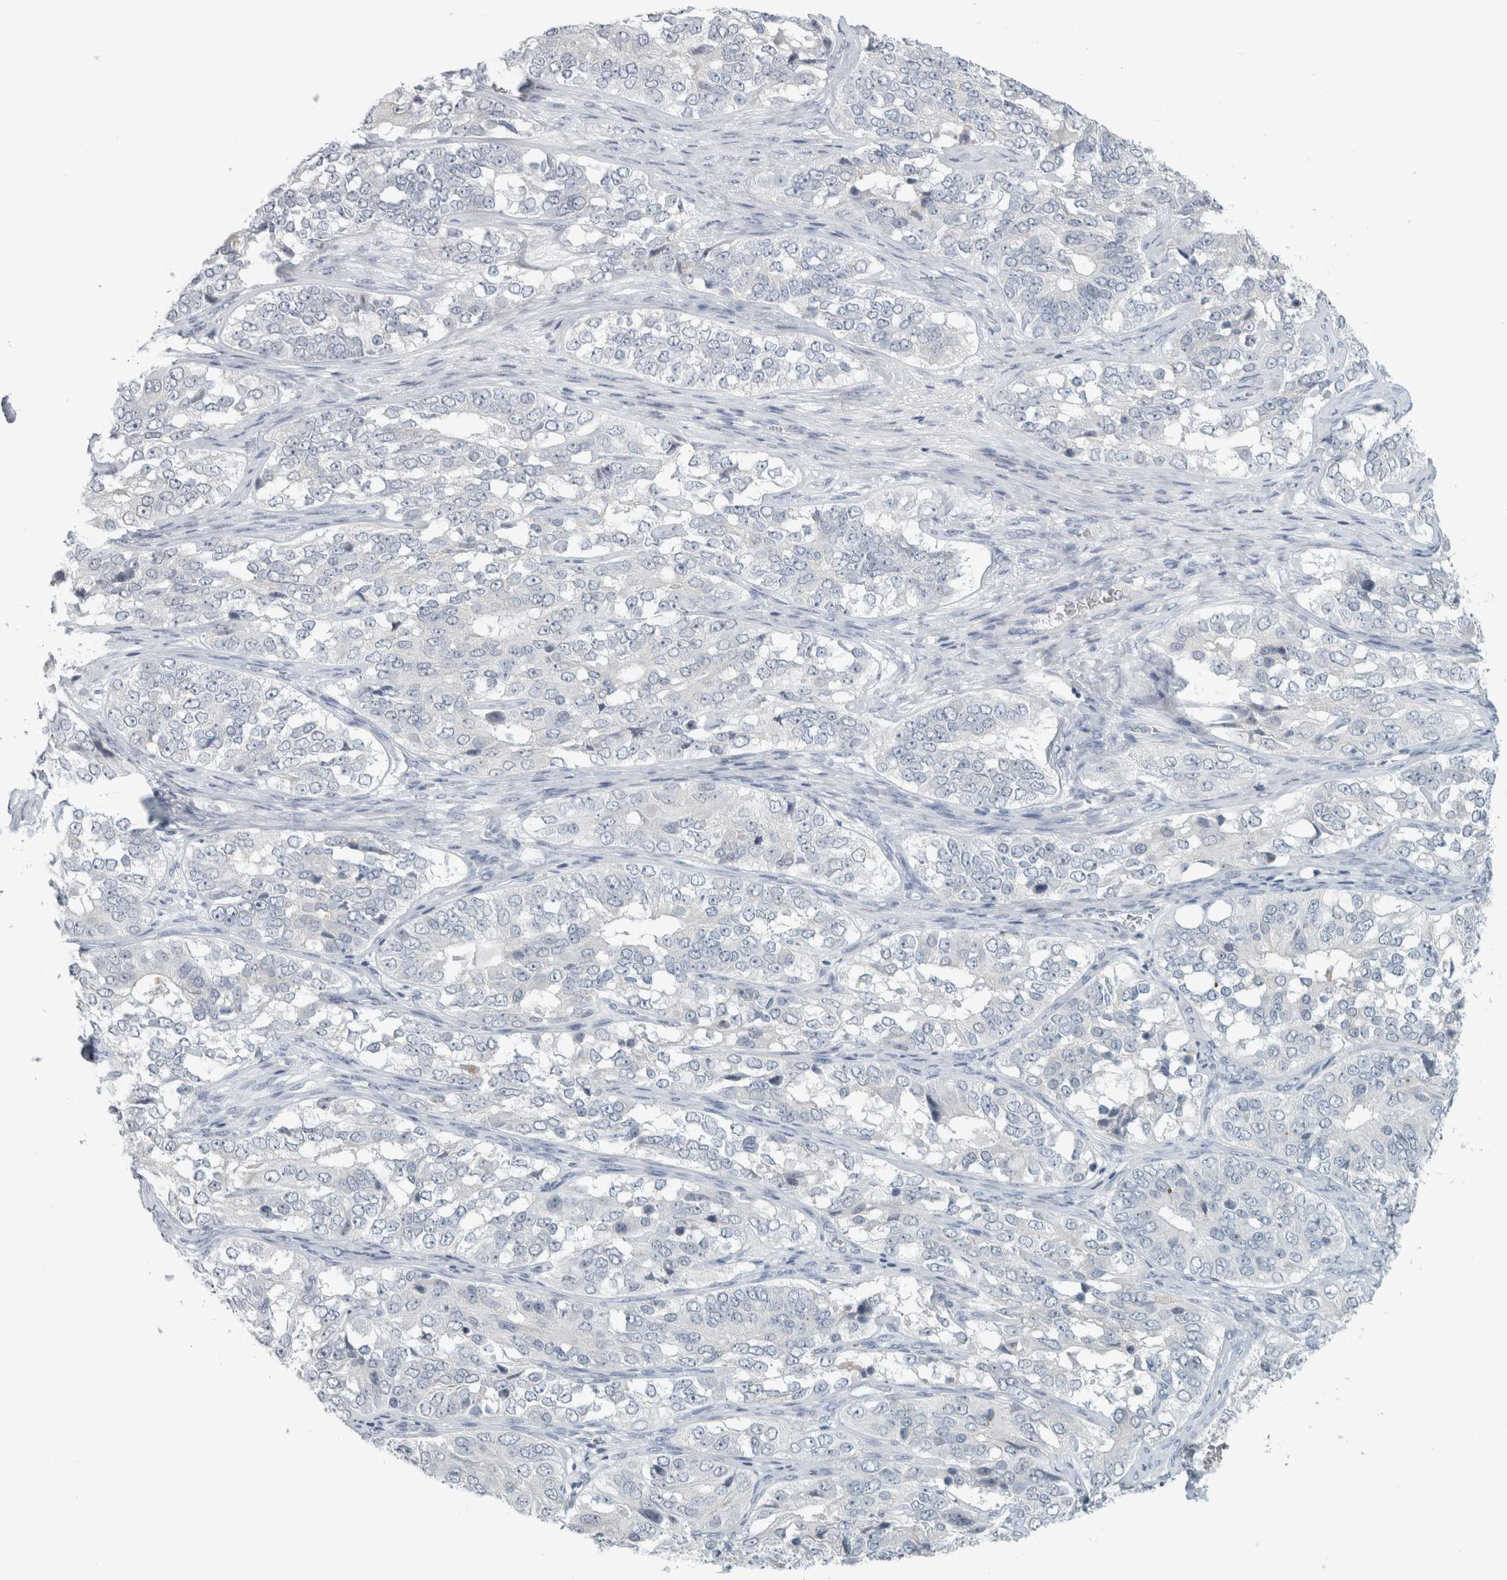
{"staining": {"intensity": "negative", "quantity": "none", "location": "none"}, "tissue": "ovarian cancer", "cell_type": "Tumor cells", "image_type": "cancer", "snomed": [{"axis": "morphology", "description": "Carcinoma, endometroid"}, {"axis": "topography", "description": "Ovary"}], "caption": "IHC of human ovarian cancer (endometroid carcinoma) reveals no staining in tumor cells. The staining is performed using DAB (3,3'-diaminobenzidine) brown chromogen with nuclei counter-stained in using hematoxylin.", "gene": "TRIT1", "patient": {"sex": "female", "age": 51}}